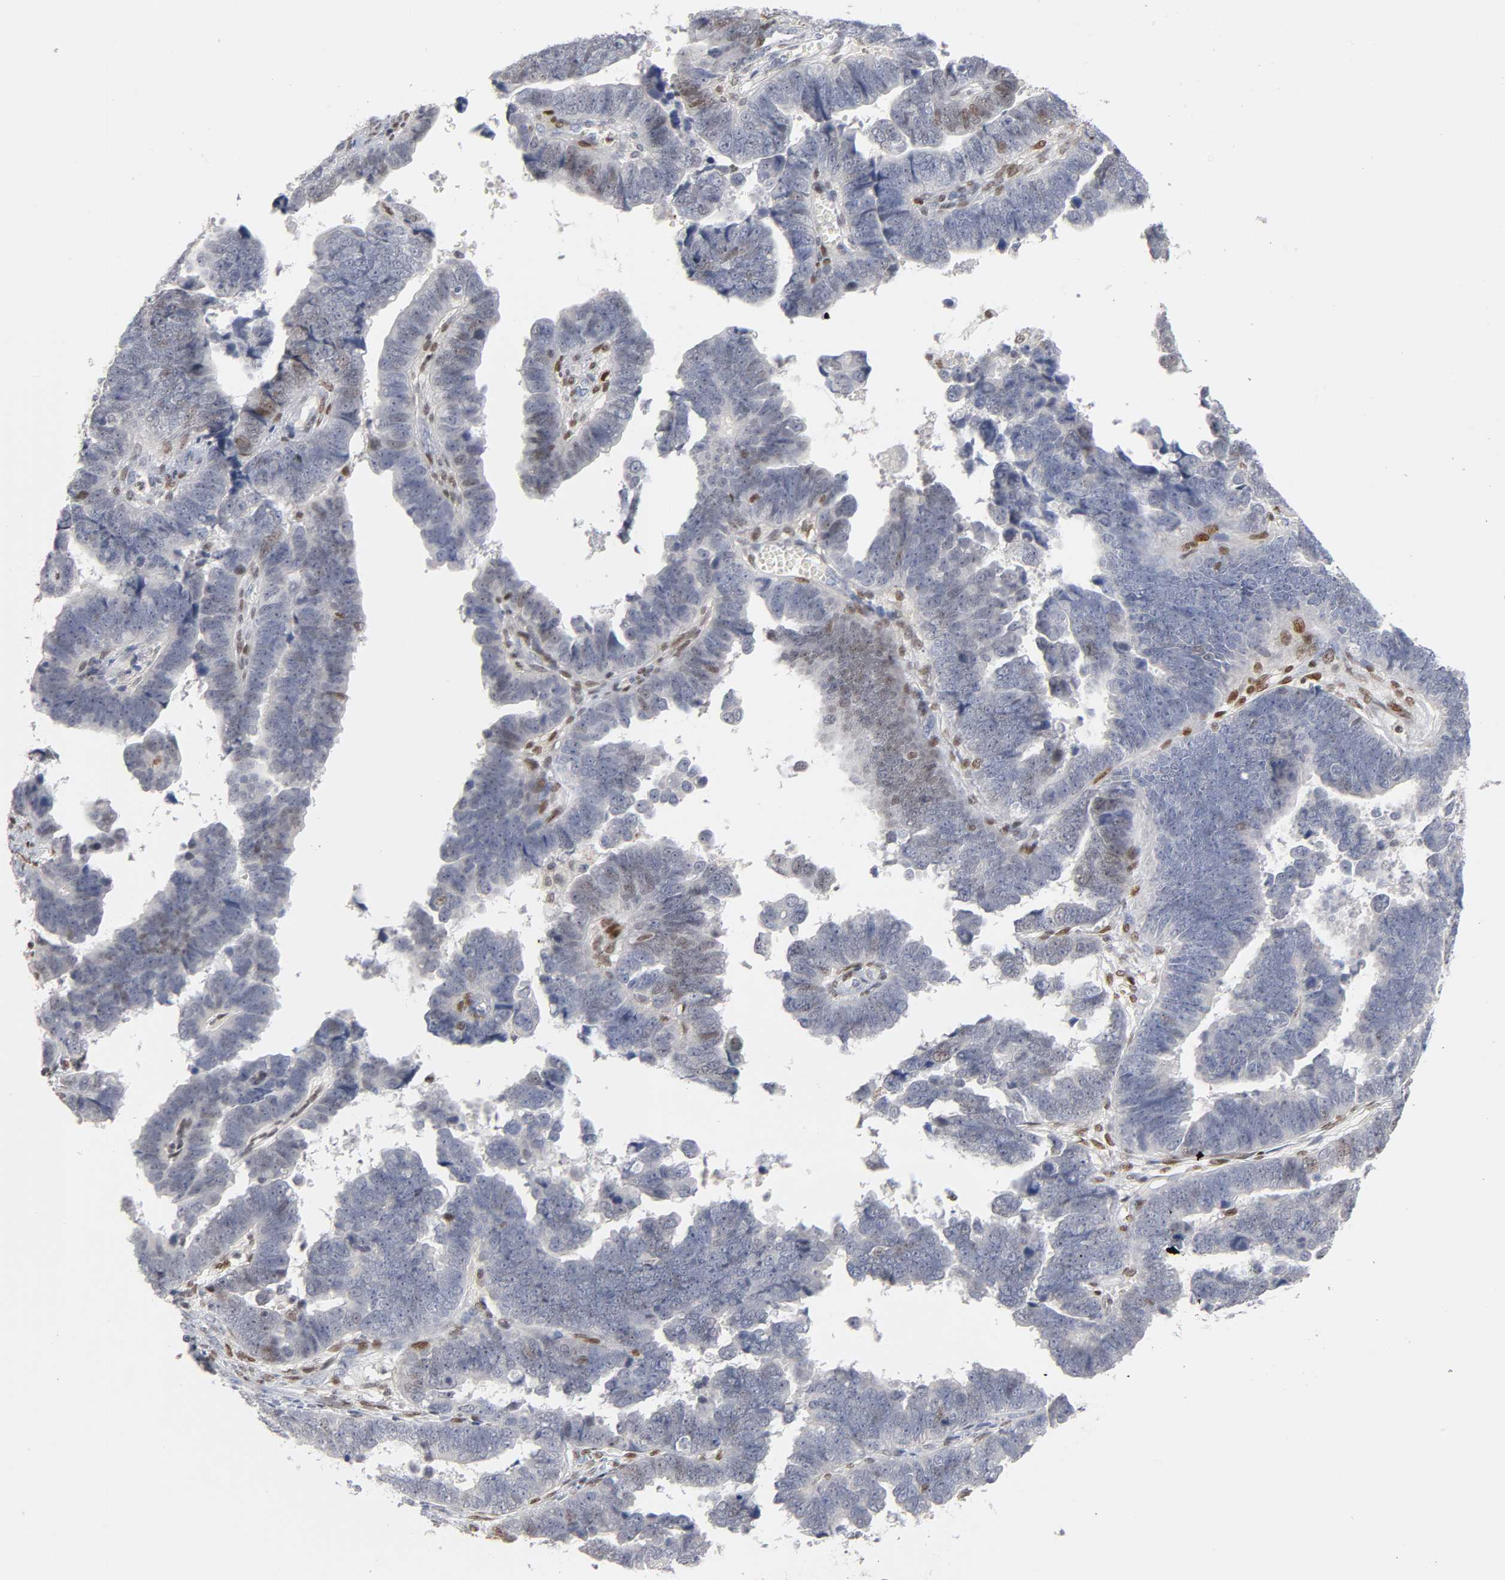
{"staining": {"intensity": "negative", "quantity": "none", "location": "none"}, "tissue": "endometrial cancer", "cell_type": "Tumor cells", "image_type": "cancer", "snomed": [{"axis": "morphology", "description": "Adenocarcinoma, NOS"}, {"axis": "topography", "description": "Endometrium"}], "caption": "IHC micrograph of neoplastic tissue: endometrial cancer stained with DAB (3,3'-diaminobenzidine) exhibits no significant protein staining in tumor cells. (Immunohistochemistry, brightfield microscopy, high magnification).", "gene": "RUNX1", "patient": {"sex": "female", "age": 75}}